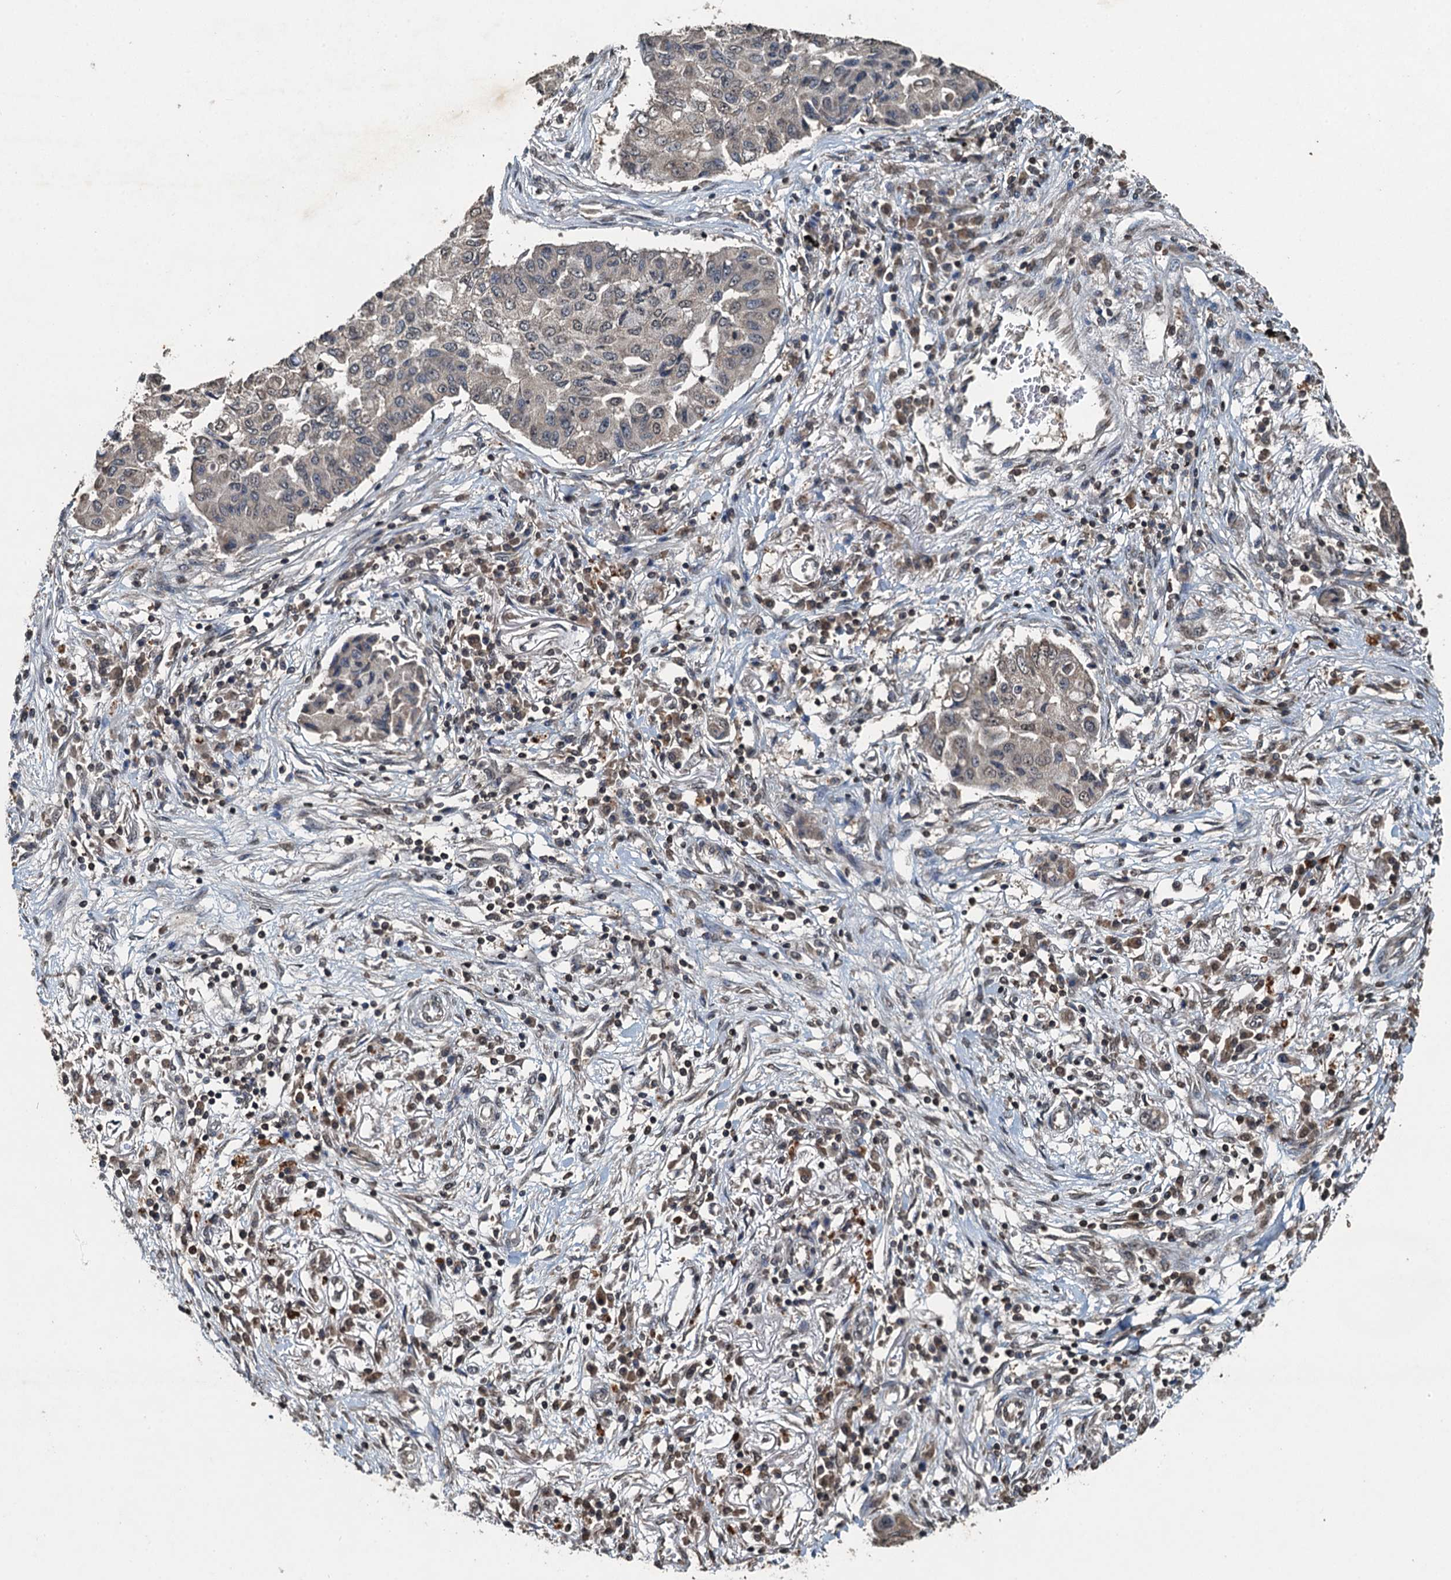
{"staining": {"intensity": "negative", "quantity": "none", "location": "none"}, "tissue": "lung cancer", "cell_type": "Tumor cells", "image_type": "cancer", "snomed": [{"axis": "morphology", "description": "Squamous cell carcinoma, NOS"}, {"axis": "topography", "description": "Lung"}], "caption": "DAB immunohistochemical staining of human squamous cell carcinoma (lung) reveals no significant expression in tumor cells.", "gene": "TCTN1", "patient": {"sex": "male", "age": 74}}